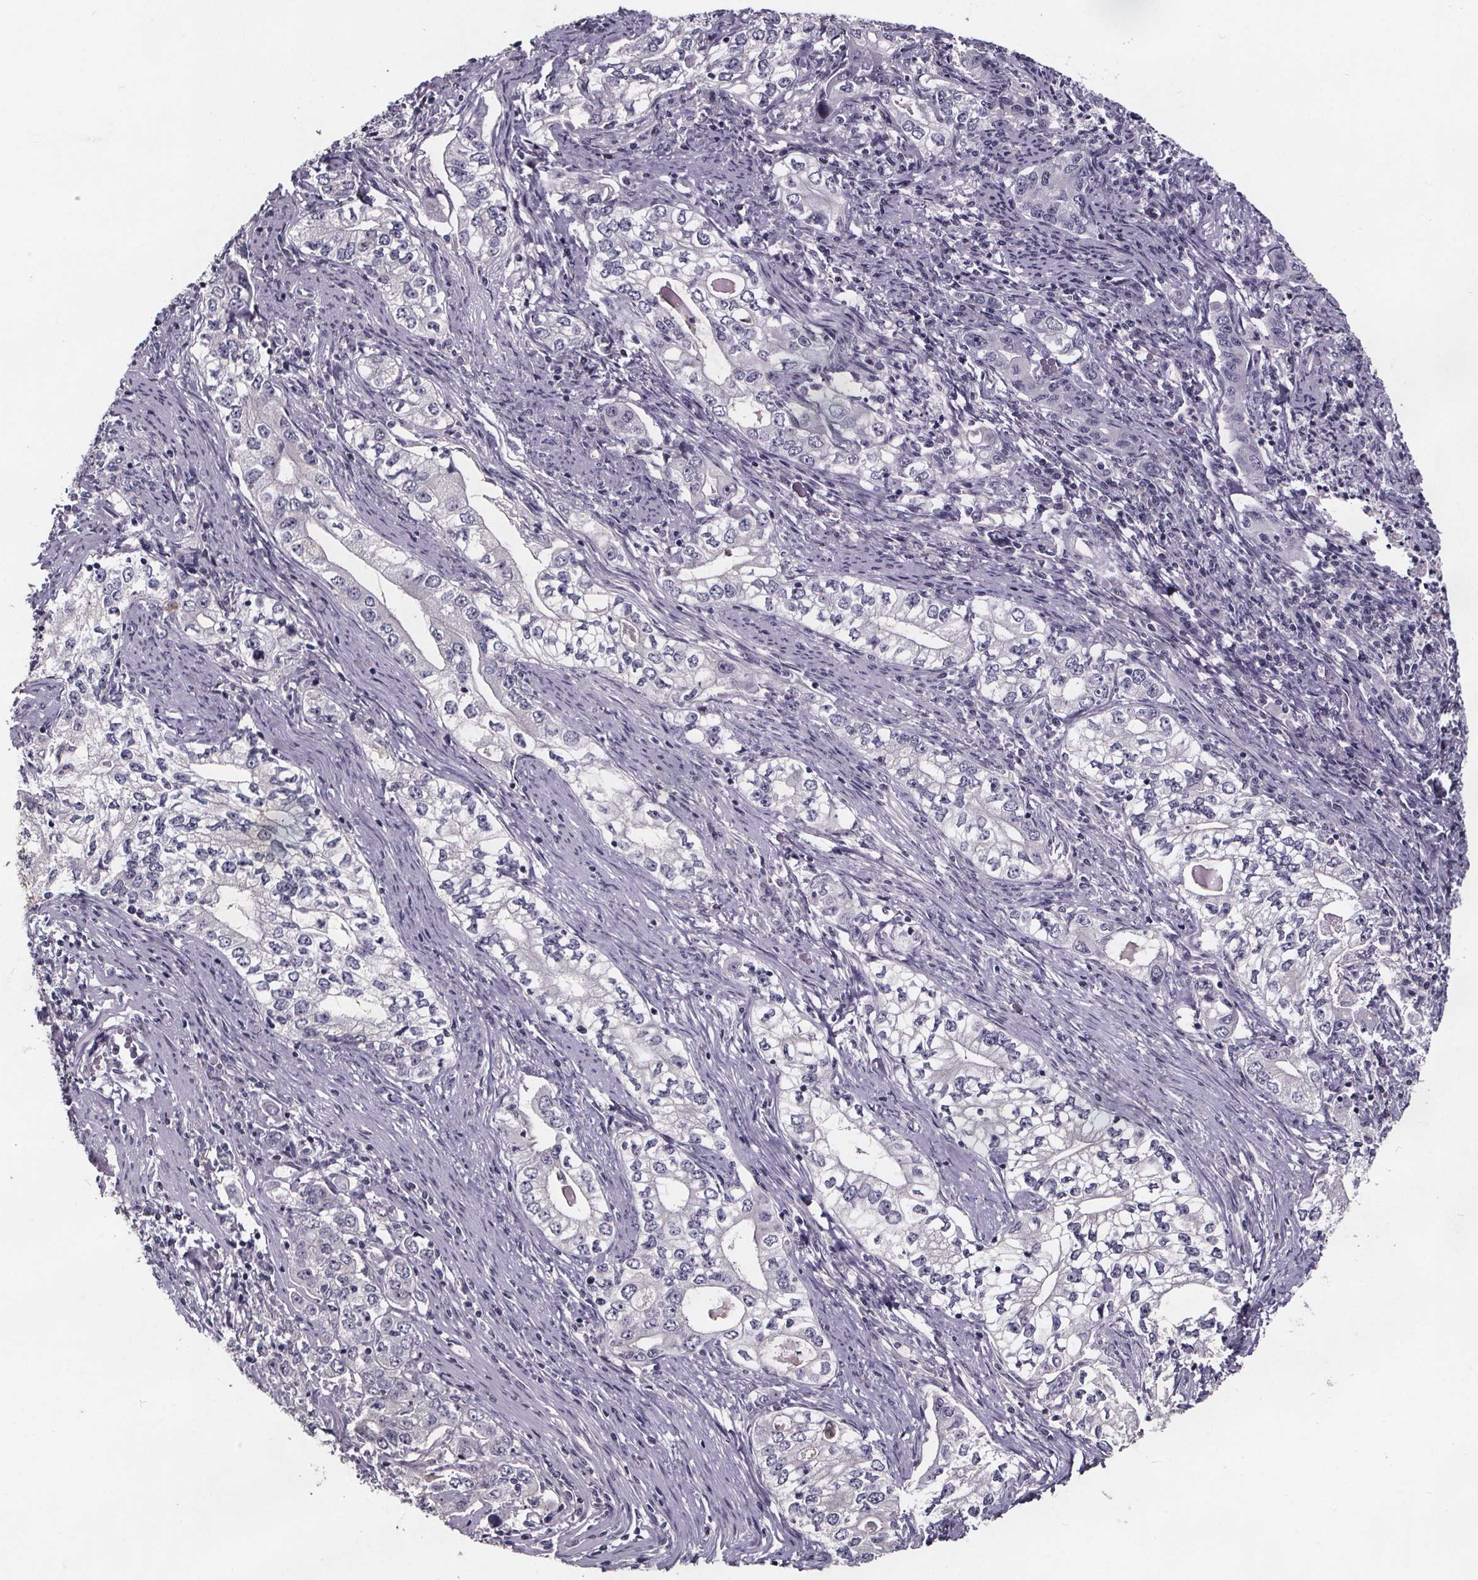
{"staining": {"intensity": "negative", "quantity": "none", "location": "none"}, "tissue": "stomach cancer", "cell_type": "Tumor cells", "image_type": "cancer", "snomed": [{"axis": "morphology", "description": "Adenocarcinoma, NOS"}, {"axis": "topography", "description": "Stomach, lower"}], "caption": "Protein analysis of adenocarcinoma (stomach) displays no significant staining in tumor cells. (Stains: DAB (3,3'-diaminobenzidine) IHC with hematoxylin counter stain, Microscopy: brightfield microscopy at high magnification).", "gene": "AR", "patient": {"sex": "female", "age": 72}}